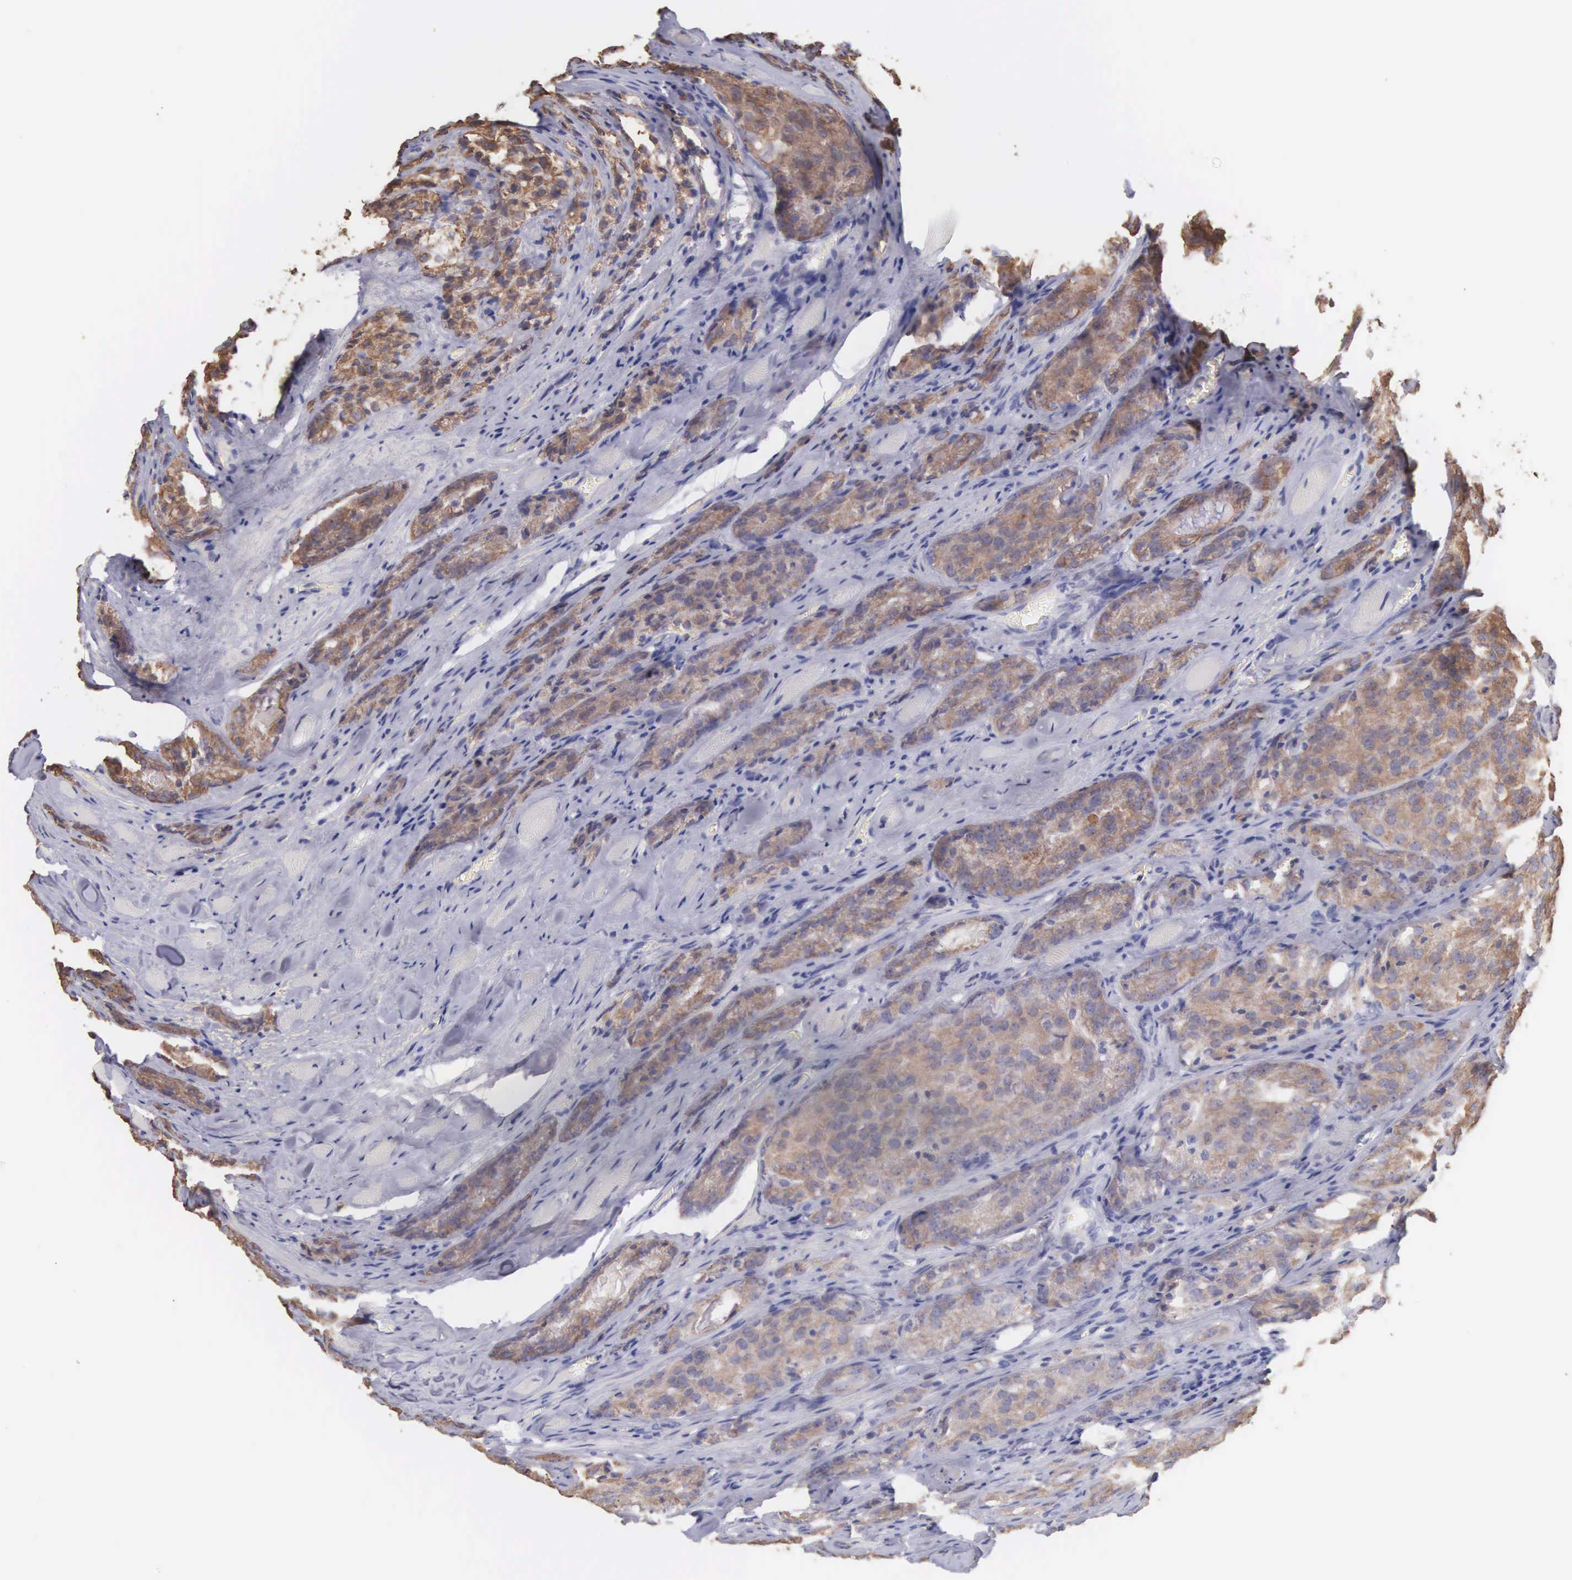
{"staining": {"intensity": "weak", "quantity": ">75%", "location": "cytoplasmic/membranous"}, "tissue": "prostate cancer", "cell_type": "Tumor cells", "image_type": "cancer", "snomed": [{"axis": "morphology", "description": "Adenocarcinoma, Medium grade"}, {"axis": "topography", "description": "Prostate"}], "caption": "Immunohistochemical staining of prostate adenocarcinoma (medium-grade) displays low levels of weak cytoplasmic/membranous expression in approximately >75% of tumor cells.", "gene": "PIR", "patient": {"sex": "male", "age": 60}}